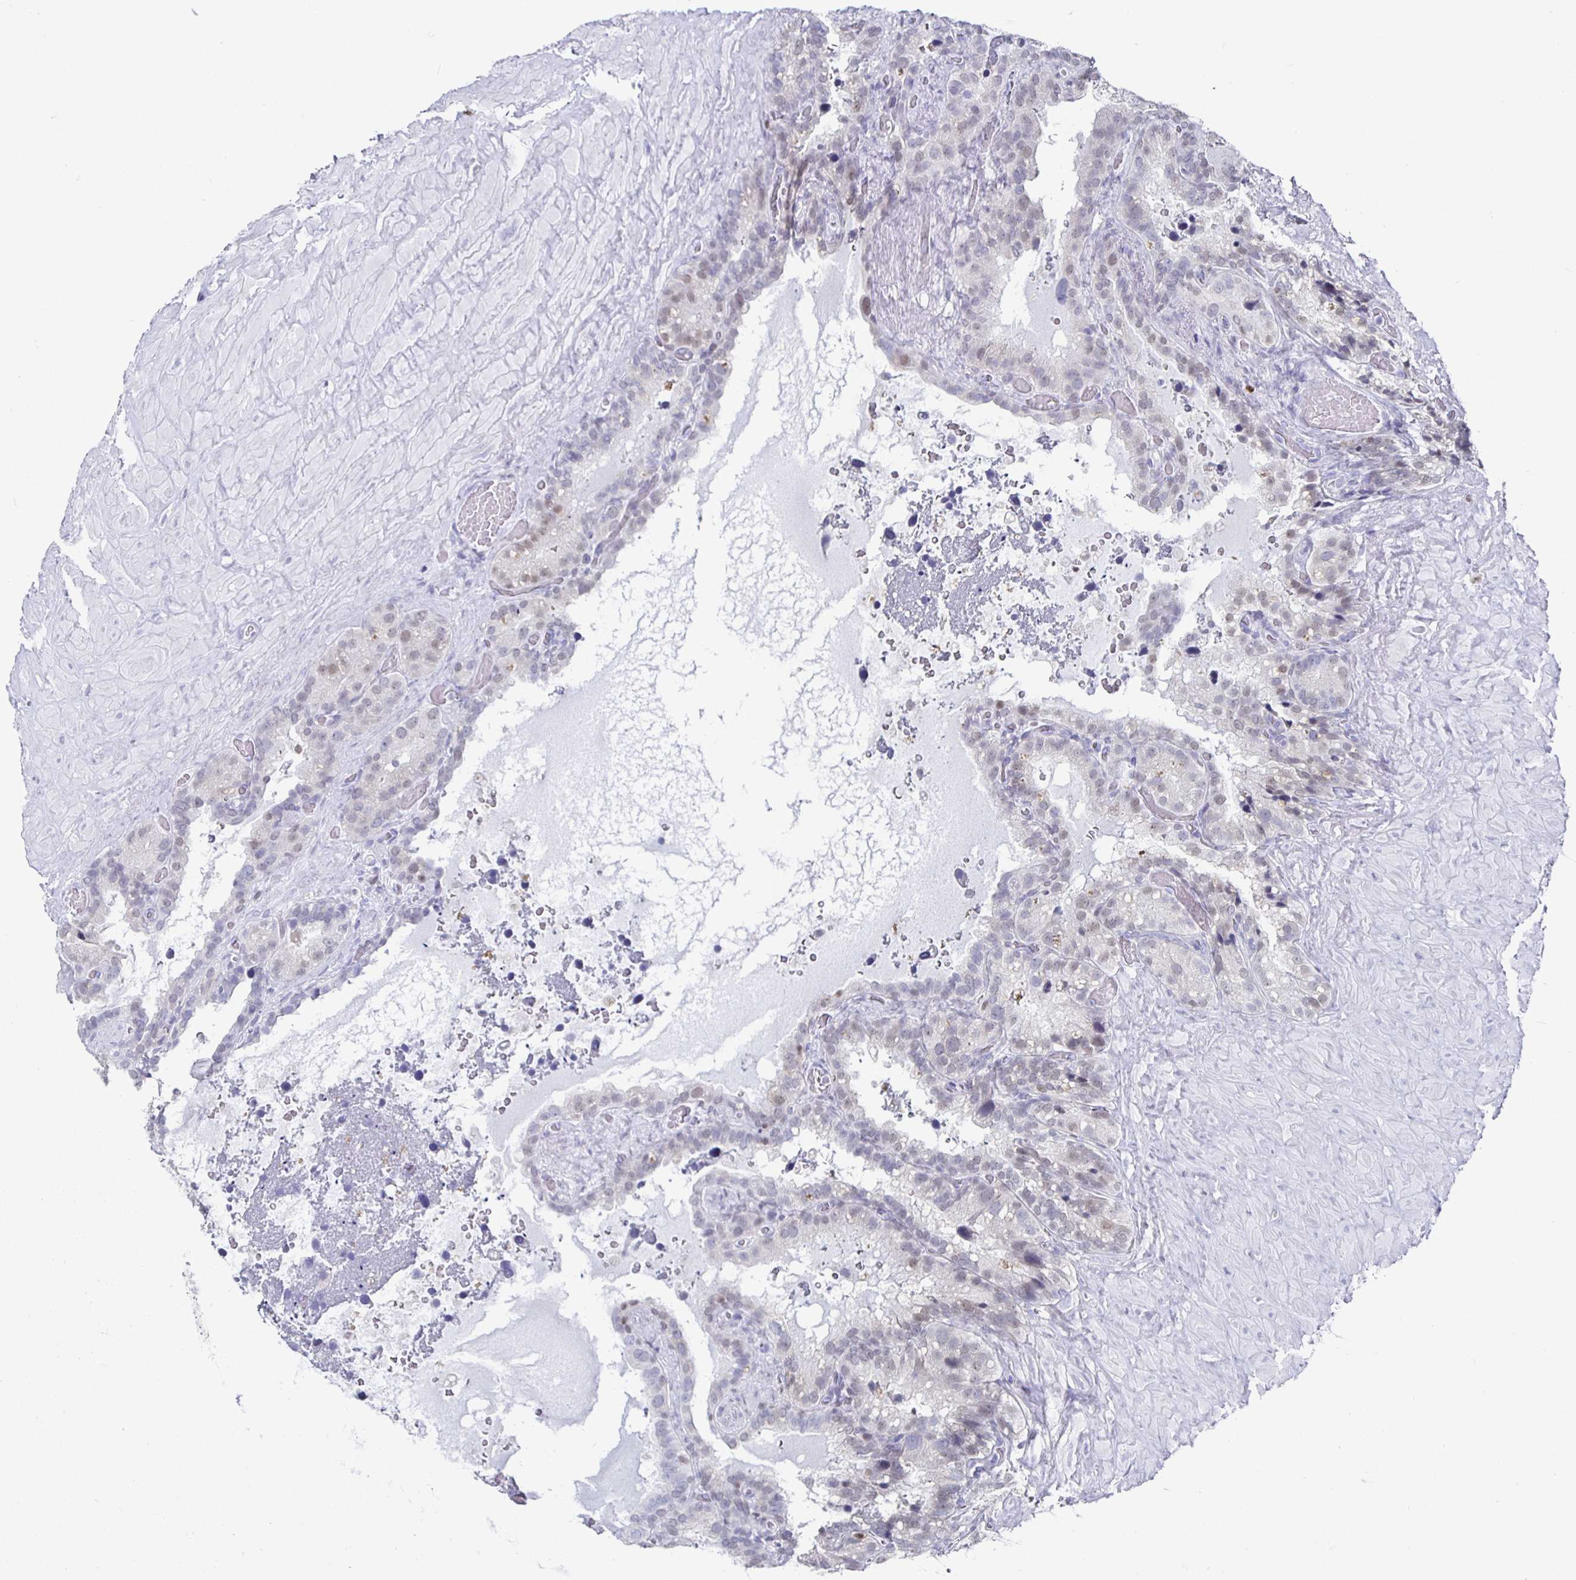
{"staining": {"intensity": "weak", "quantity": "<25%", "location": "nuclear"}, "tissue": "seminal vesicle", "cell_type": "Glandular cells", "image_type": "normal", "snomed": [{"axis": "morphology", "description": "Normal tissue, NOS"}, {"axis": "topography", "description": "Seminal veicle"}], "caption": "IHC image of benign seminal vesicle: seminal vesicle stained with DAB reveals no significant protein staining in glandular cells.", "gene": "RUNX2", "patient": {"sex": "male", "age": 60}}